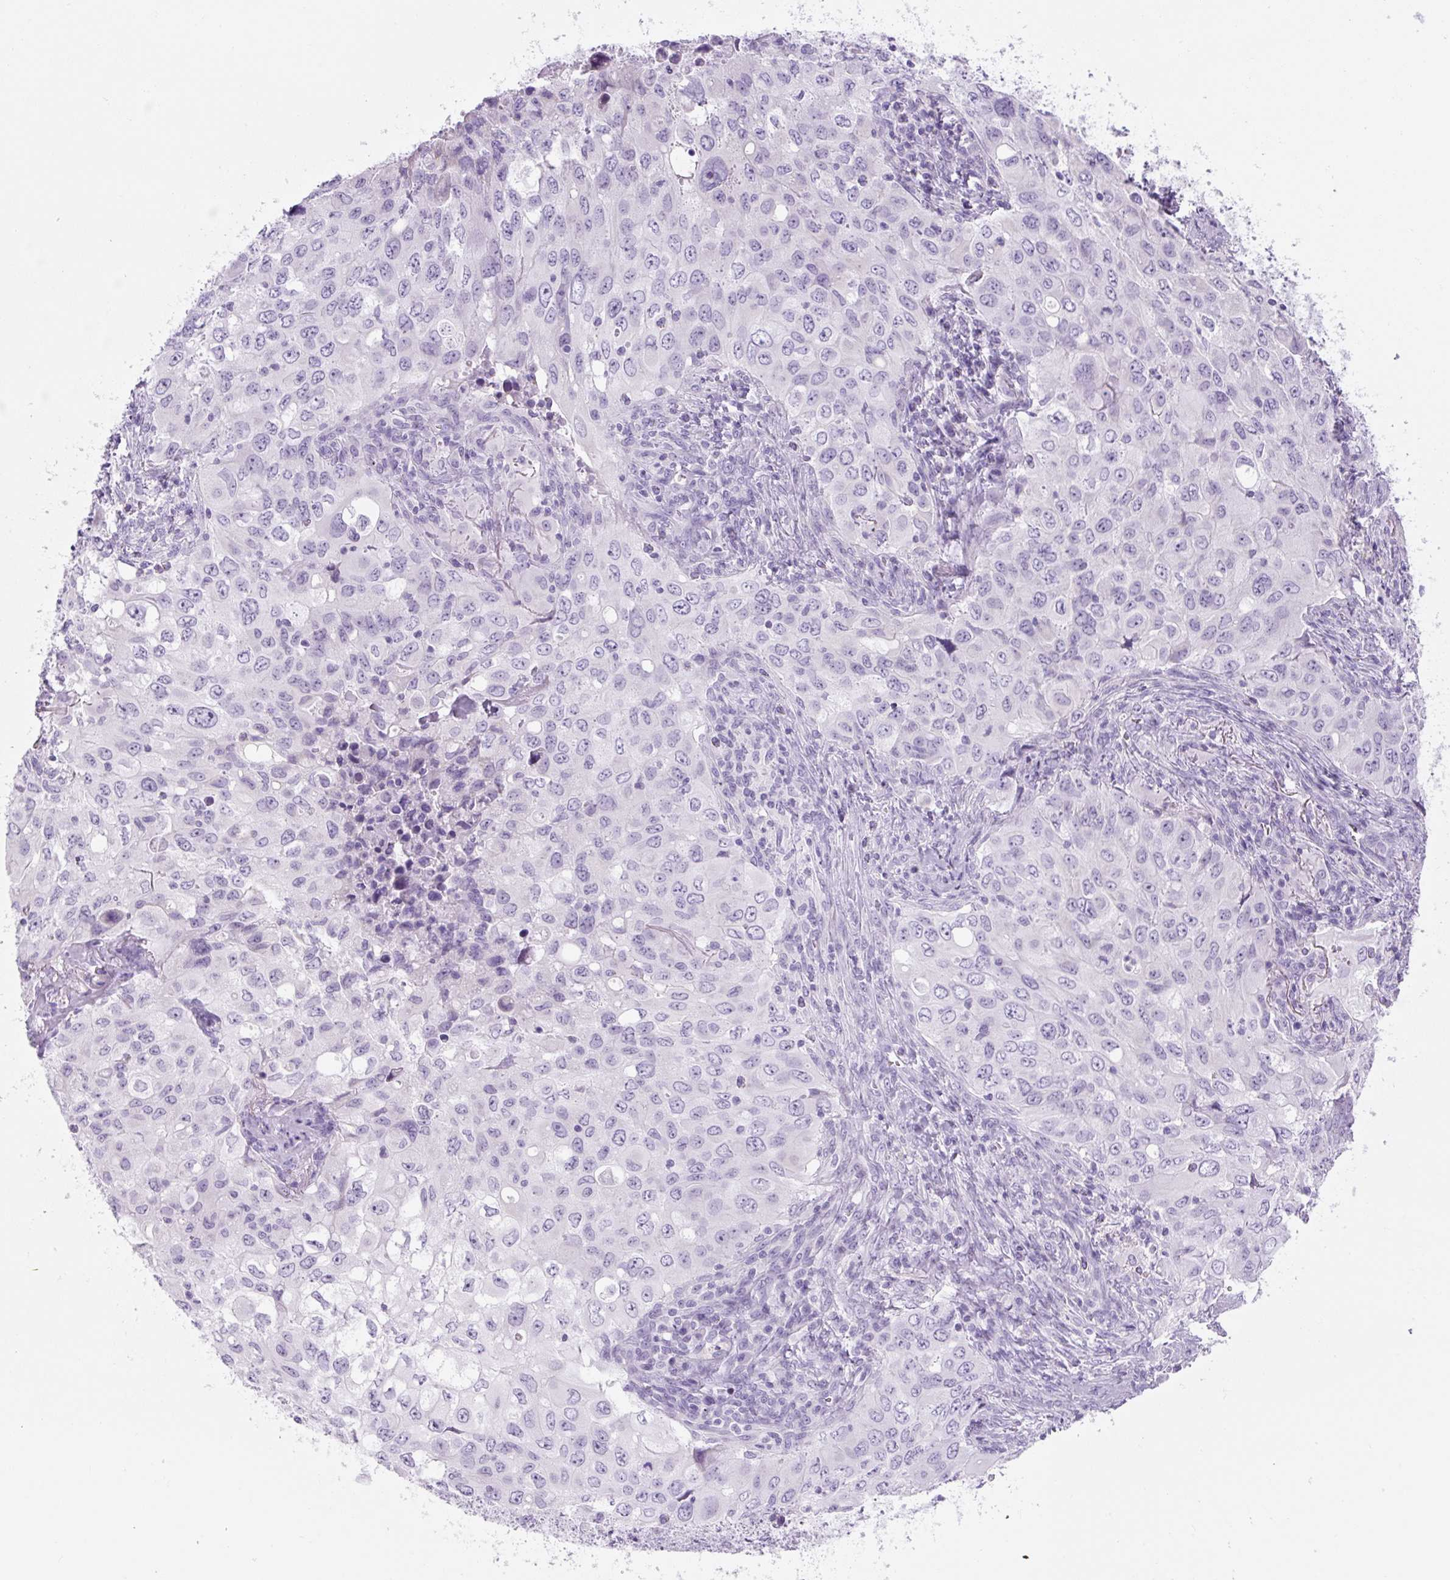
{"staining": {"intensity": "negative", "quantity": "none", "location": "none"}, "tissue": "lung cancer", "cell_type": "Tumor cells", "image_type": "cancer", "snomed": [{"axis": "morphology", "description": "Adenocarcinoma, NOS"}, {"axis": "morphology", "description": "Adenocarcinoma, metastatic, NOS"}, {"axis": "topography", "description": "Lymph node"}, {"axis": "topography", "description": "Lung"}], "caption": "Immunohistochemistry histopathology image of human lung metastatic adenocarcinoma stained for a protein (brown), which displays no positivity in tumor cells.", "gene": "YIF1B", "patient": {"sex": "female", "age": 42}}